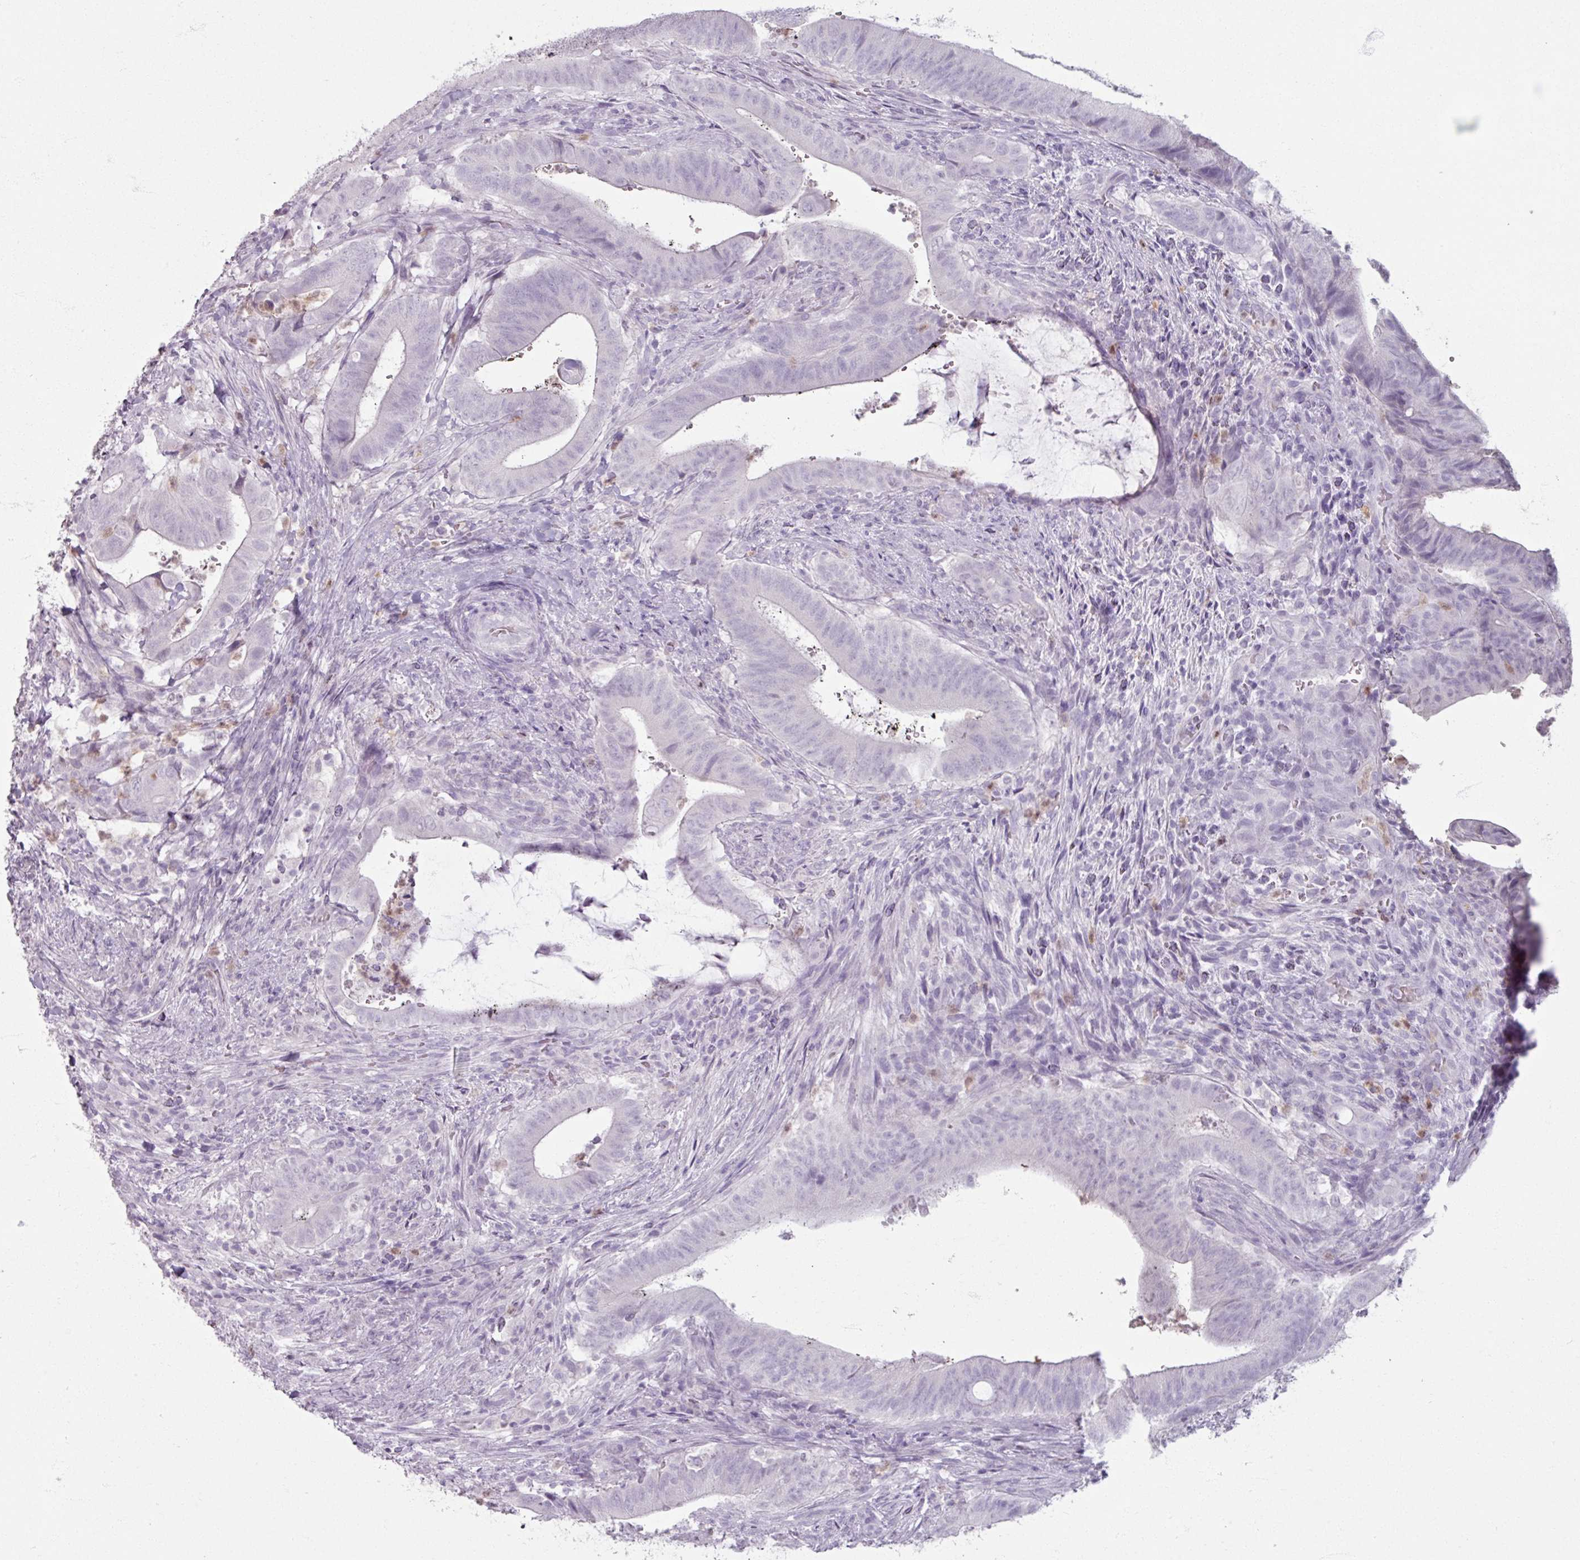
{"staining": {"intensity": "negative", "quantity": "none", "location": "none"}, "tissue": "colorectal cancer", "cell_type": "Tumor cells", "image_type": "cancer", "snomed": [{"axis": "morphology", "description": "Adenocarcinoma, NOS"}, {"axis": "topography", "description": "Colon"}], "caption": "Immunohistochemistry image of neoplastic tissue: colorectal cancer (adenocarcinoma) stained with DAB (3,3'-diaminobenzidine) reveals no significant protein positivity in tumor cells.", "gene": "ARG1", "patient": {"sex": "female", "age": 43}}